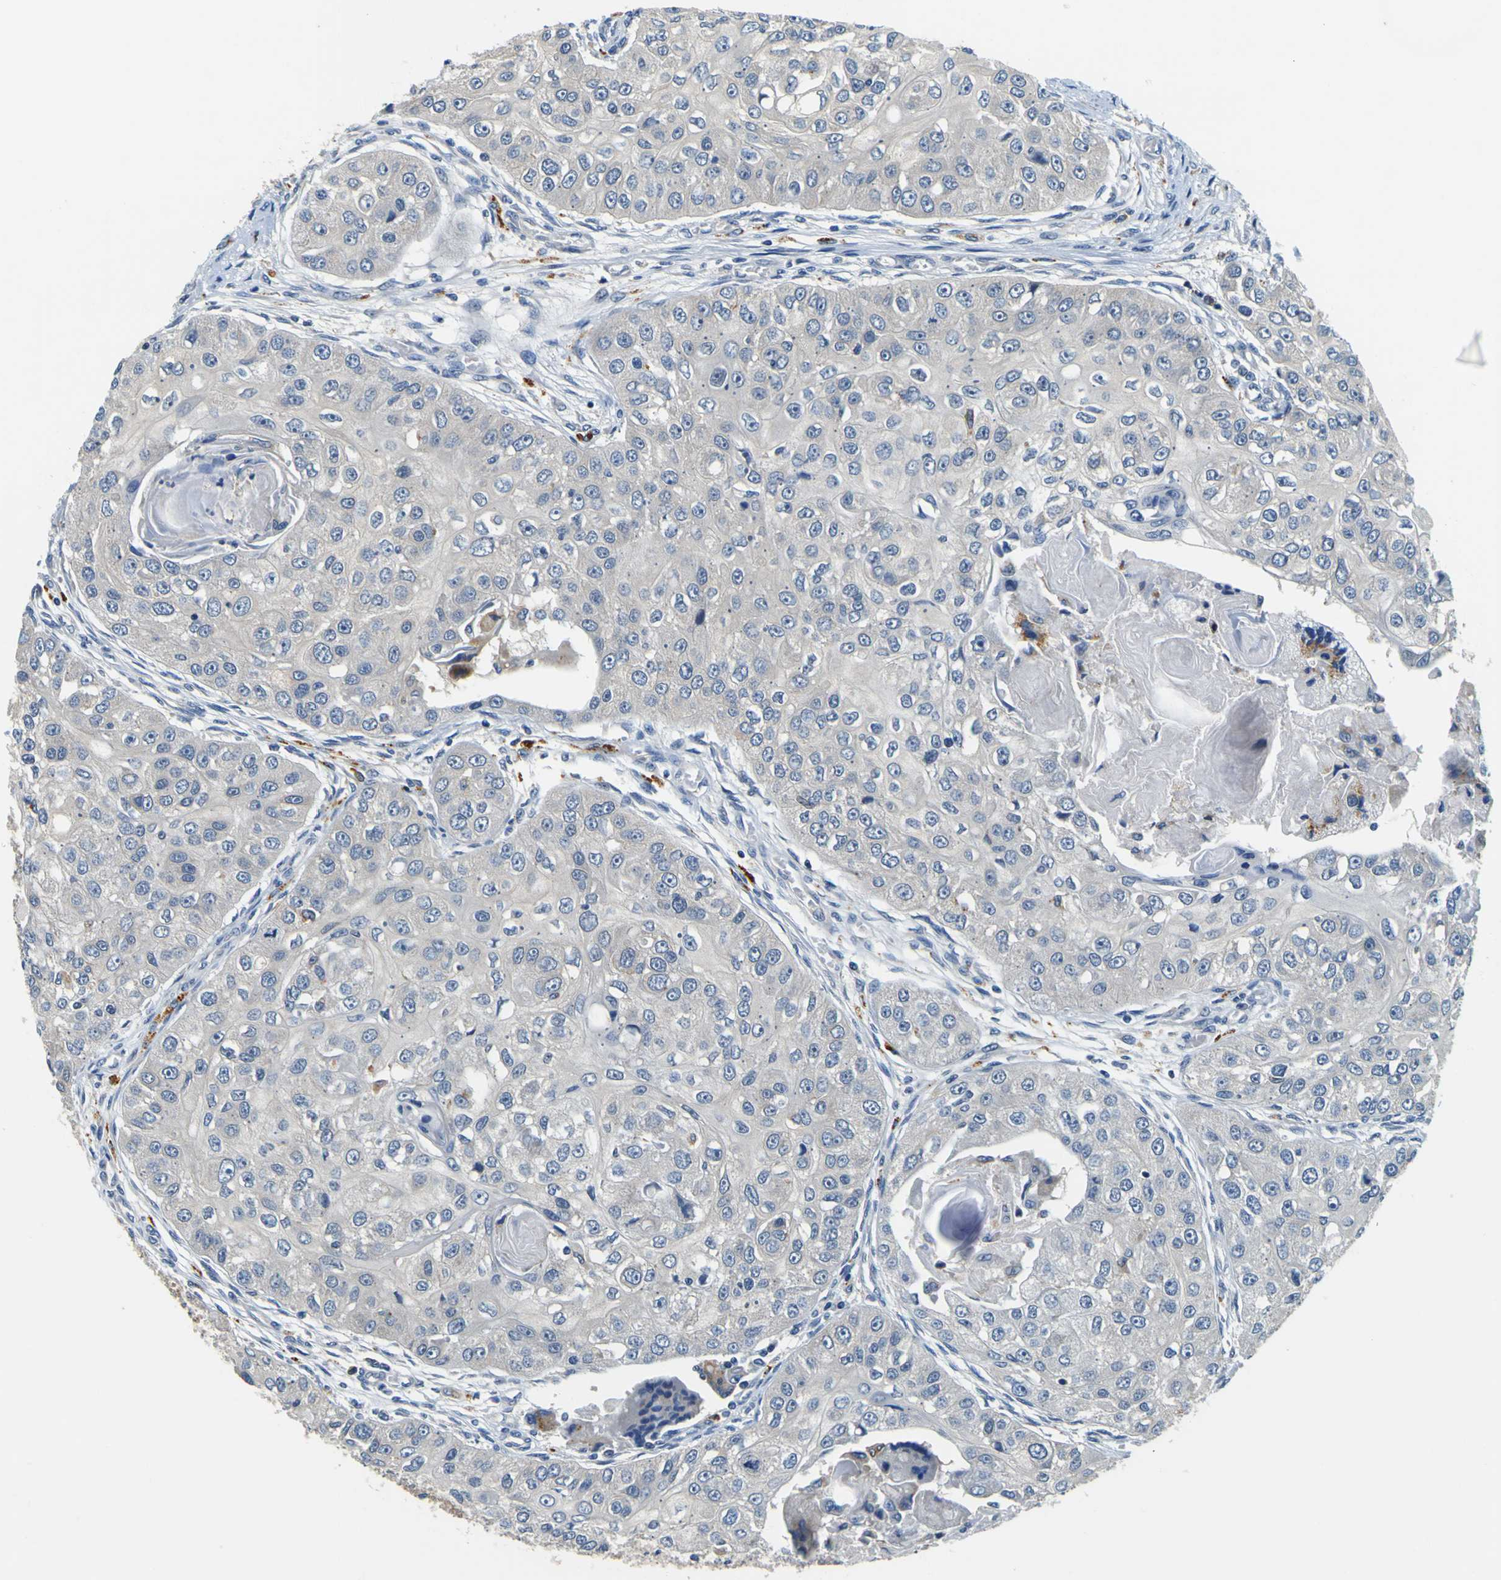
{"staining": {"intensity": "negative", "quantity": "none", "location": "none"}, "tissue": "head and neck cancer", "cell_type": "Tumor cells", "image_type": "cancer", "snomed": [{"axis": "morphology", "description": "Normal tissue, NOS"}, {"axis": "morphology", "description": "Squamous cell carcinoma, NOS"}, {"axis": "topography", "description": "Skeletal muscle"}, {"axis": "topography", "description": "Head-Neck"}], "caption": "Immunohistochemical staining of head and neck cancer displays no significant staining in tumor cells. Nuclei are stained in blue.", "gene": "TNIK", "patient": {"sex": "male", "age": 51}}